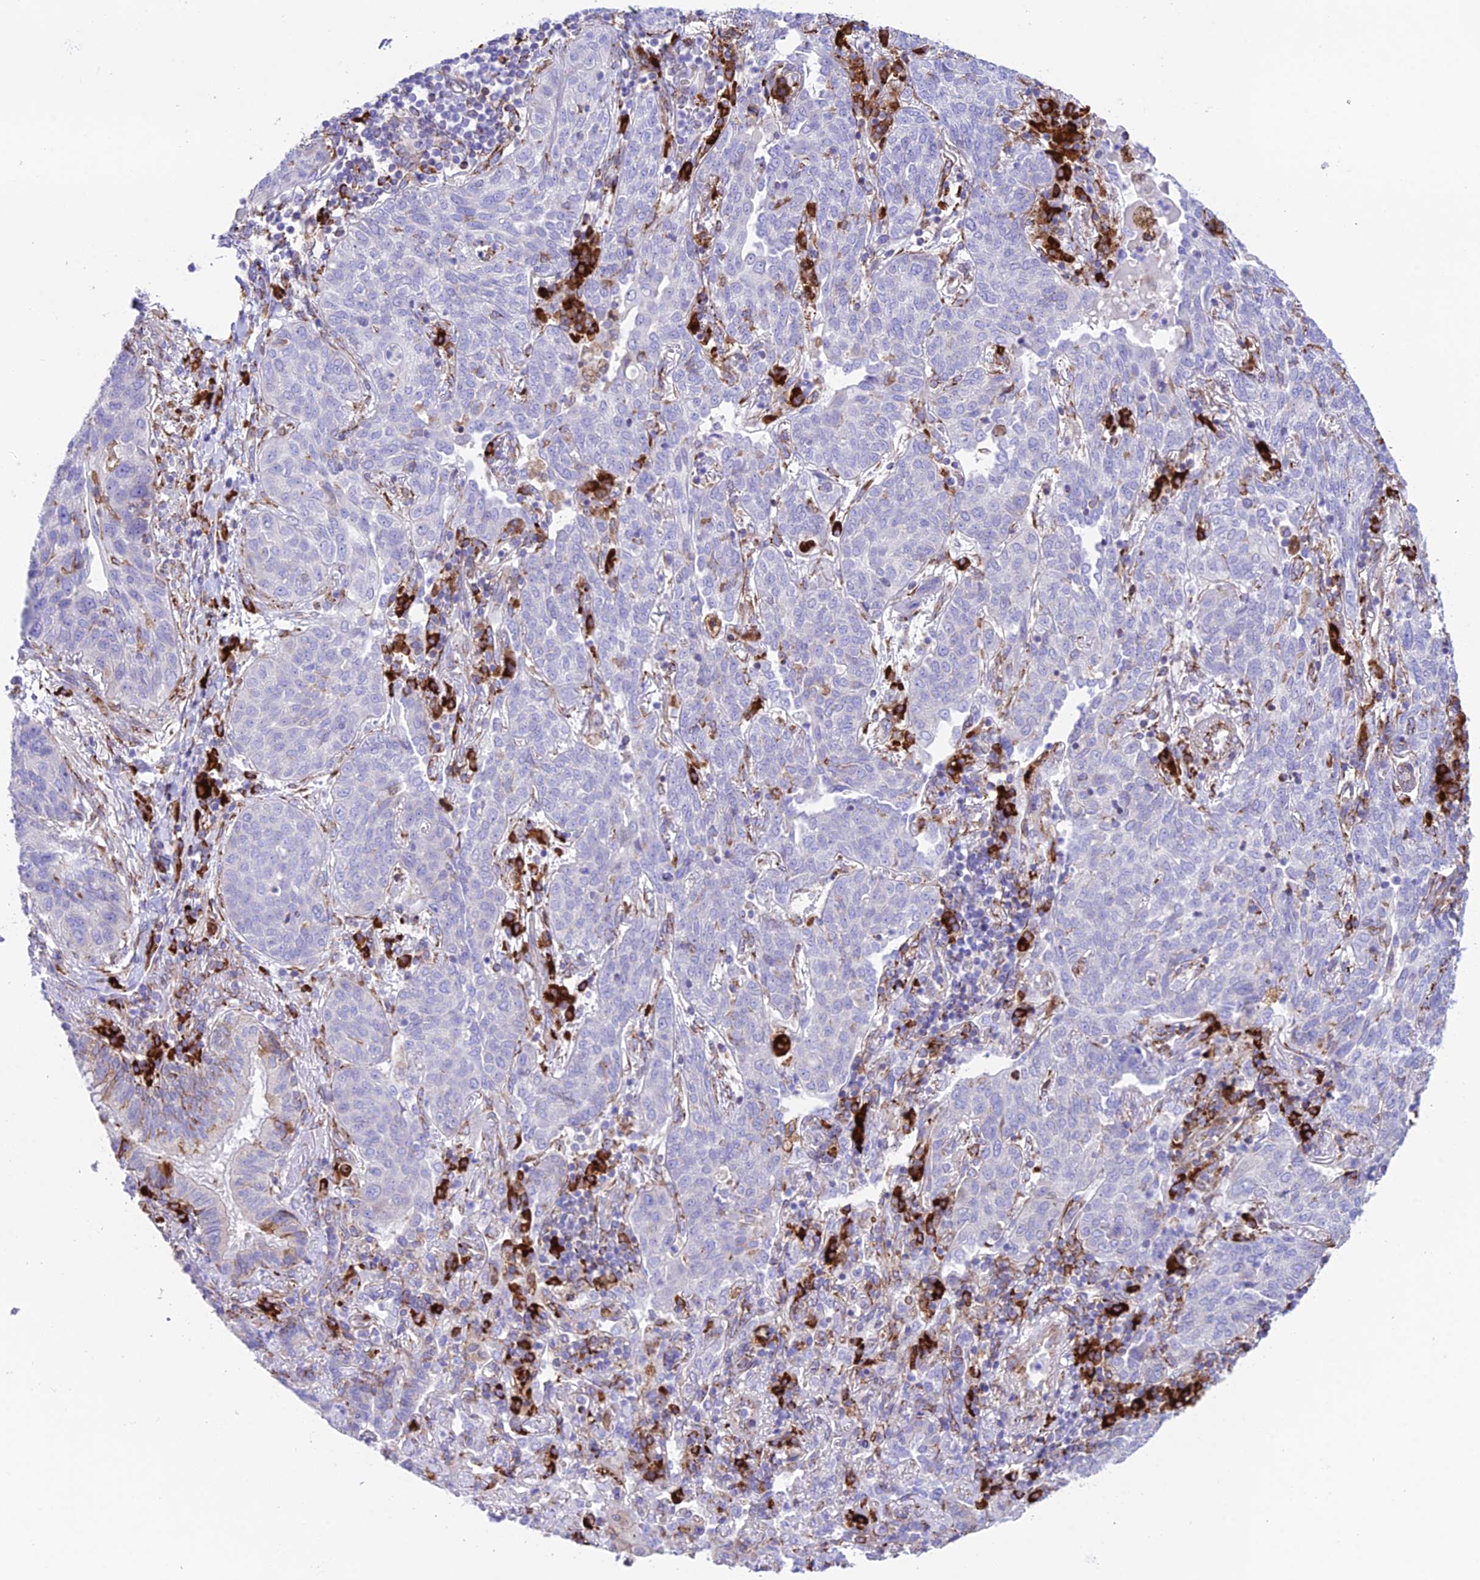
{"staining": {"intensity": "negative", "quantity": "none", "location": "none"}, "tissue": "lung cancer", "cell_type": "Tumor cells", "image_type": "cancer", "snomed": [{"axis": "morphology", "description": "Squamous cell carcinoma, NOS"}, {"axis": "topography", "description": "Lung"}], "caption": "There is no significant positivity in tumor cells of lung squamous cell carcinoma. The staining was performed using DAB to visualize the protein expression in brown, while the nuclei were stained in blue with hematoxylin (Magnification: 20x).", "gene": "TUBGCP6", "patient": {"sex": "female", "age": 70}}